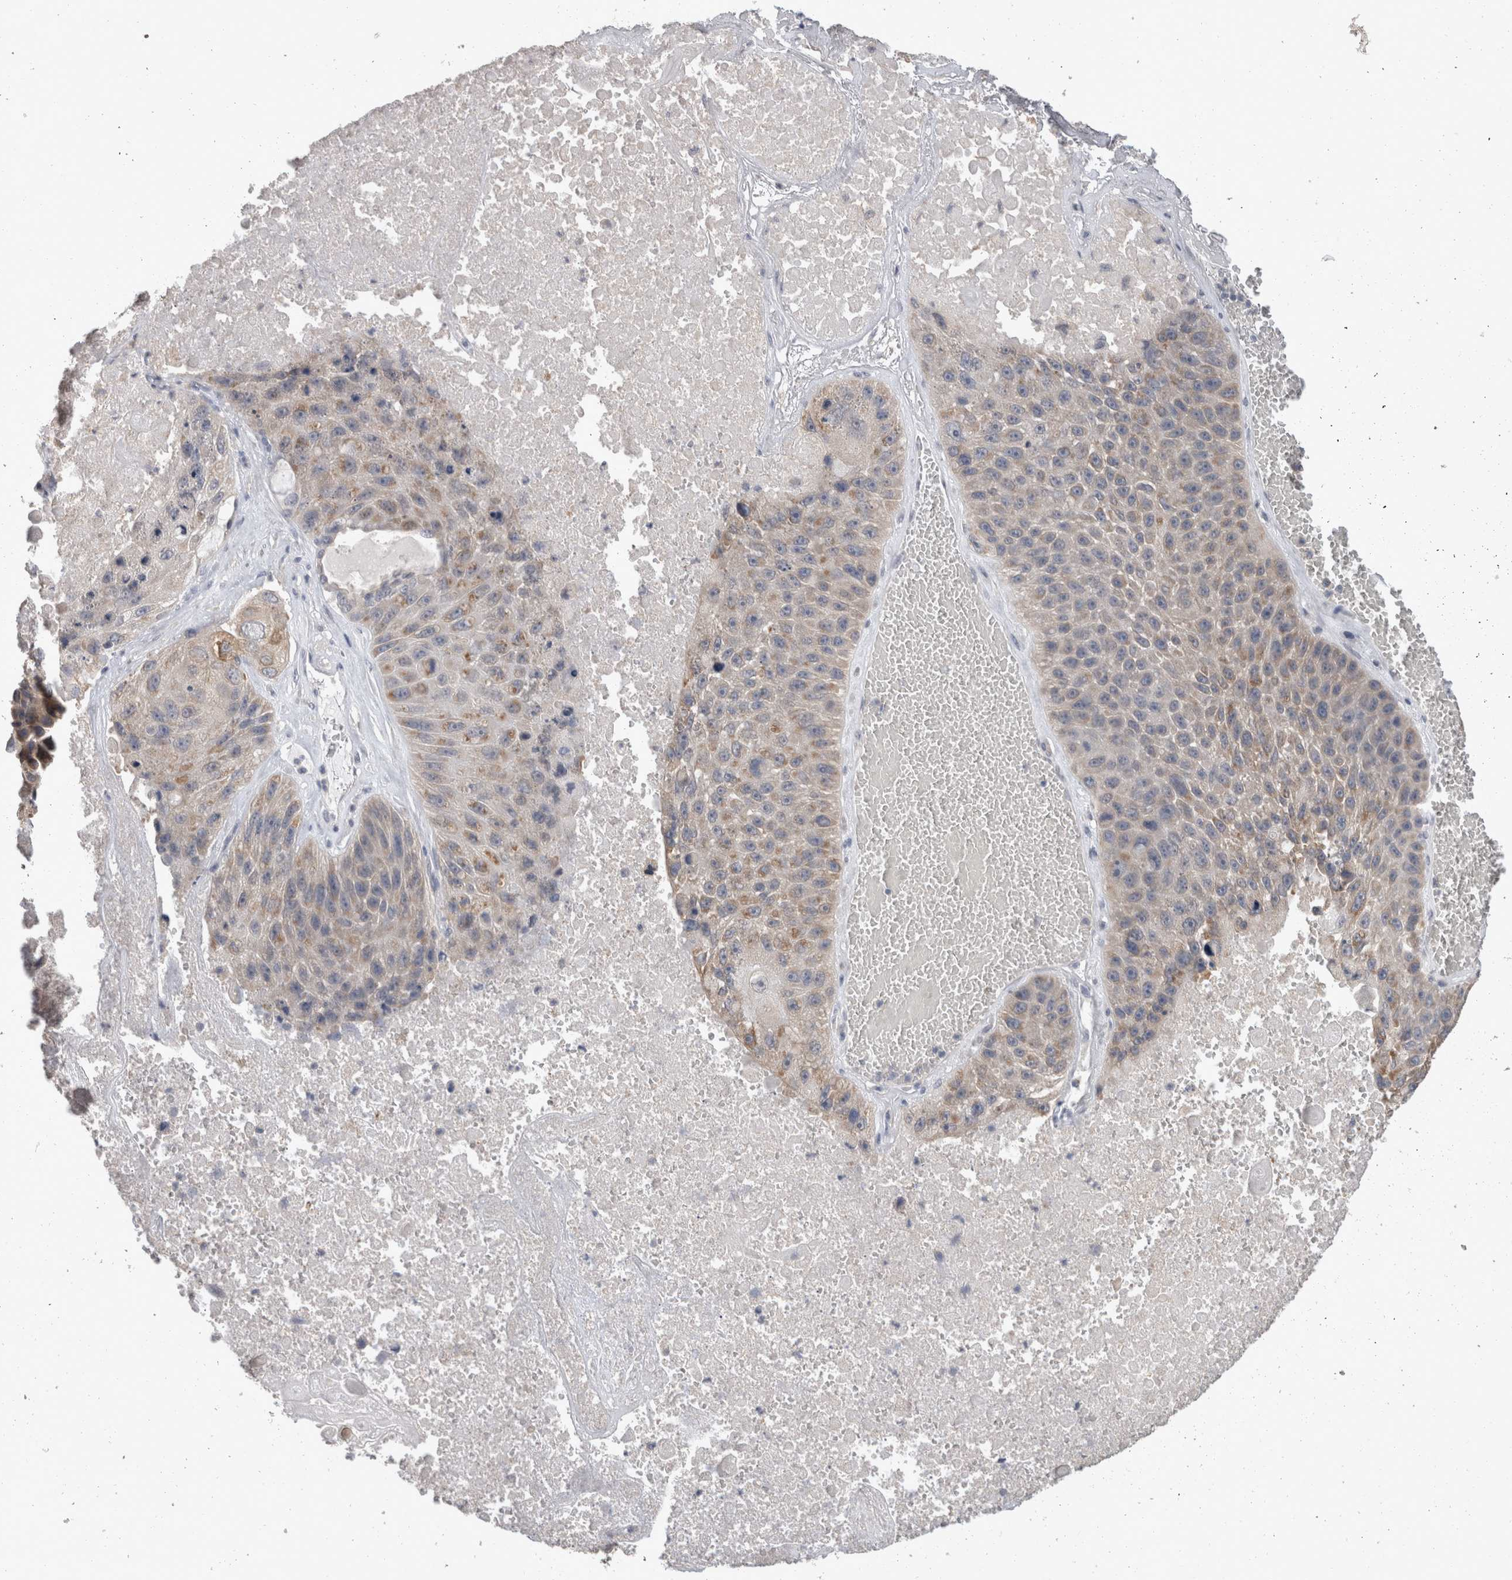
{"staining": {"intensity": "weak", "quantity": "25%-75%", "location": "cytoplasmic/membranous"}, "tissue": "lung cancer", "cell_type": "Tumor cells", "image_type": "cancer", "snomed": [{"axis": "morphology", "description": "Squamous cell carcinoma, NOS"}, {"axis": "topography", "description": "Lung"}], "caption": "The immunohistochemical stain highlights weak cytoplasmic/membranous expression in tumor cells of squamous cell carcinoma (lung) tissue. The staining was performed using DAB (3,3'-diaminobenzidine) to visualize the protein expression in brown, while the nuclei were stained in blue with hematoxylin (Magnification: 20x).", "gene": "FHOD3", "patient": {"sex": "male", "age": 61}}